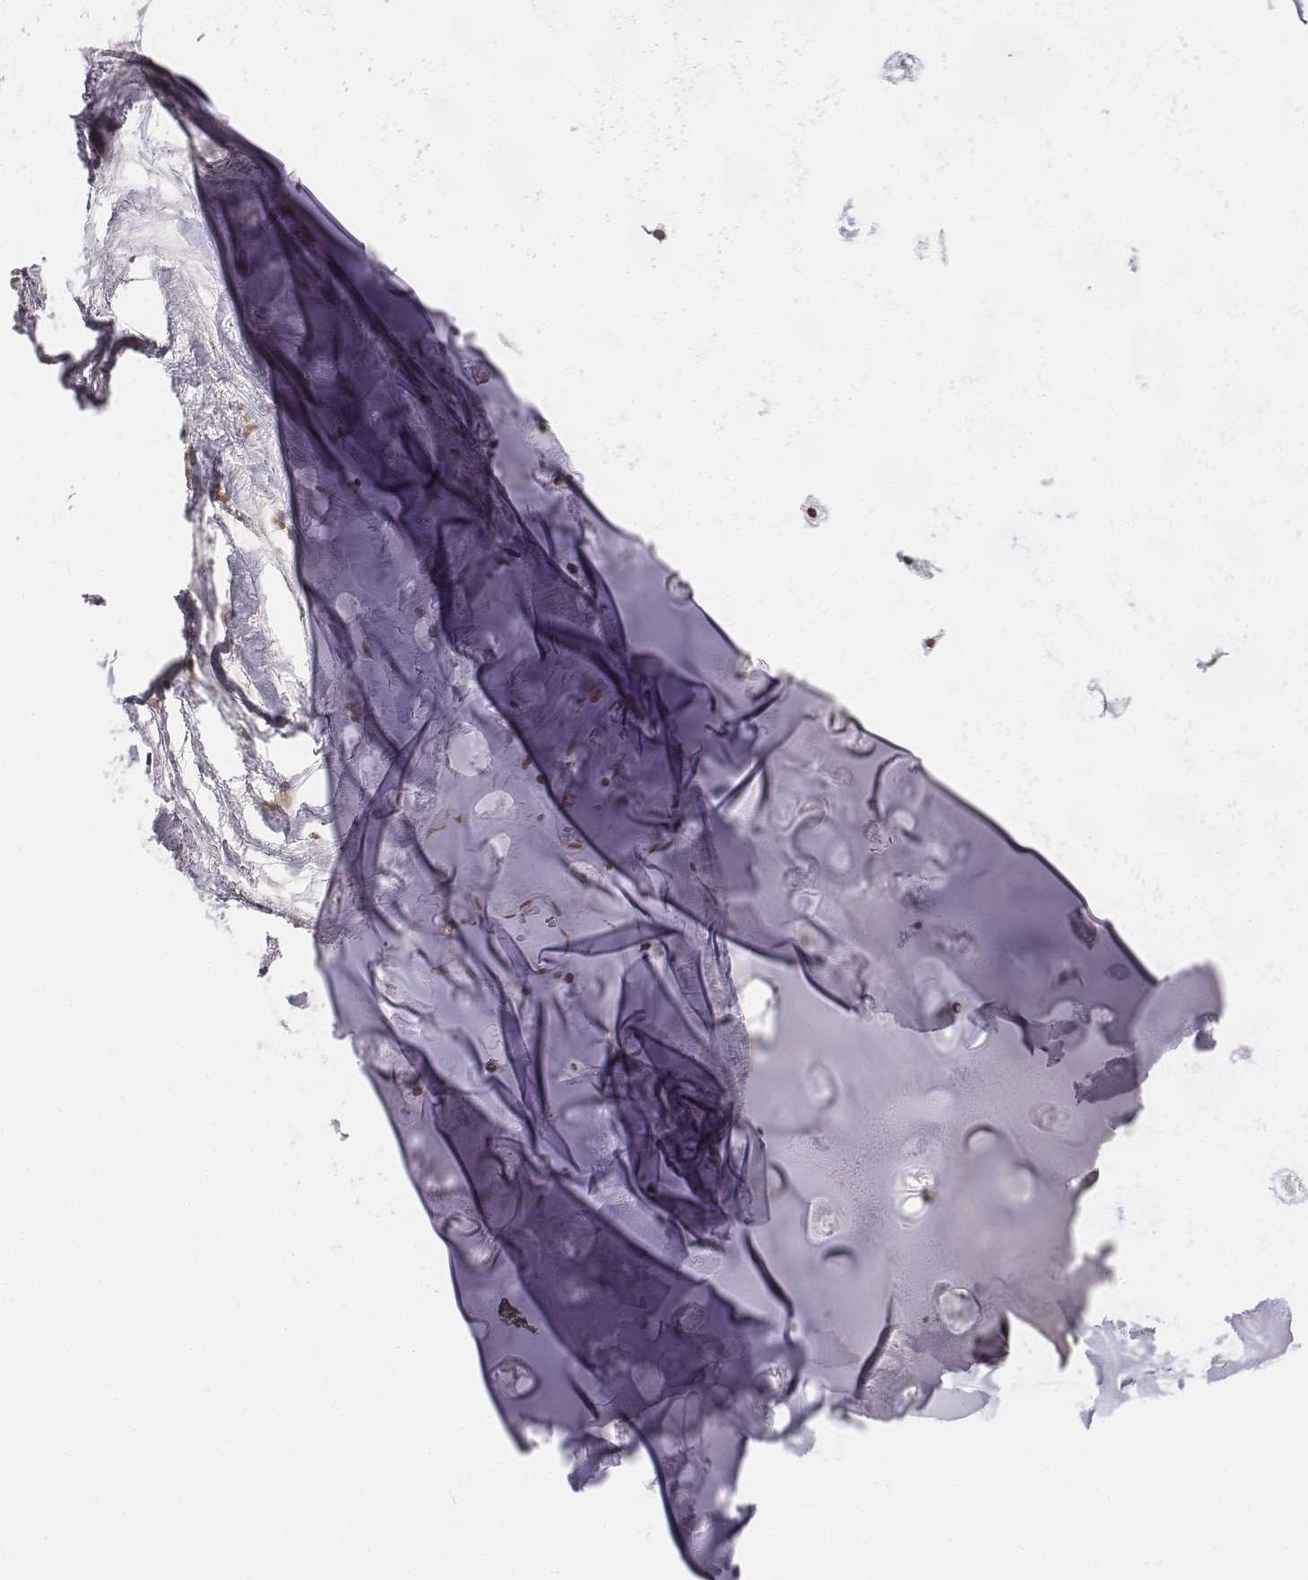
{"staining": {"intensity": "negative", "quantity": "none", "location": "none"}, "tissue": "soft tissue", "cell_type": "Chondrocytes", "image_type": "normal", "snomed": [{"axis": "morphology", "description": "Normal tissue, NOS"}, {"axis": "morphology", "description": "Squamous cell carcinoma, NOS"}, {"axis": "topography", "description": "Cartilage tissue"}, {"axis": "topography", "description": "Lung"}], "caption": "This is an IHC photomicrograph of benign human soft tissue. There is no positivity in chondrocytes.", "gene": "PHF6", "patient": {"sex": "male", "age": 66}}